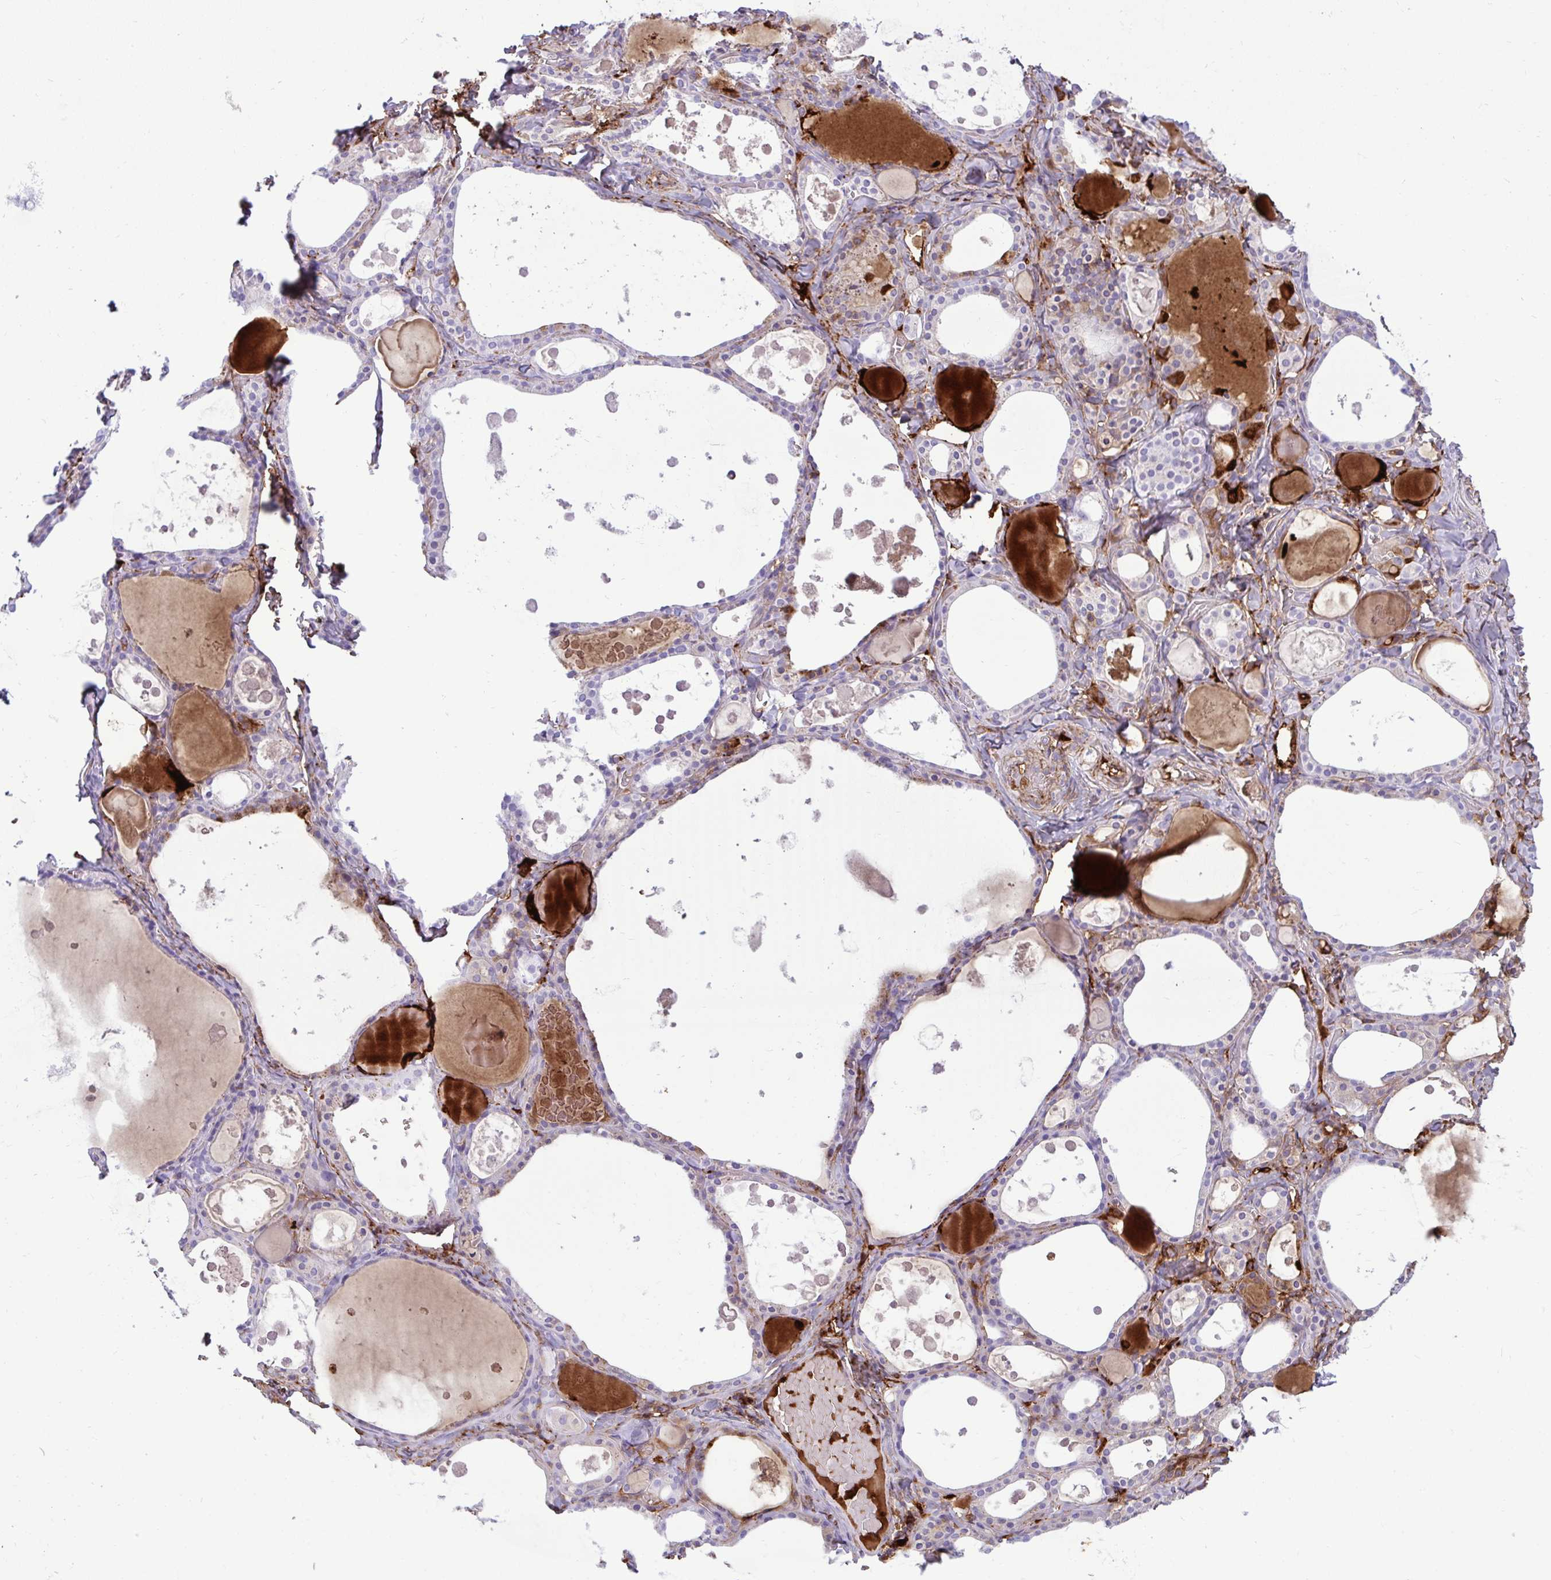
{"staining": {"intensity": "moderate", "quantity": "<25%", "location": "cytoplasmic/membranous"}, "tissue": "thyroid gland", "cell_type": "Glandular cells", "image_type": "normal", "snomed": [{"axis": "morphology", "description": "Normal tissue, NOS"}, {"axis": "topography", "description": "Thyroid gland"}], "caption": "The histopathology image exhibits staining of unremarkable thyroid gland, revealing moderate cytoplasmic/membranous protein positivity (brown color) within glandular cells.", "gene": "F2", "patient": {"sex": "male", "age": 56}}